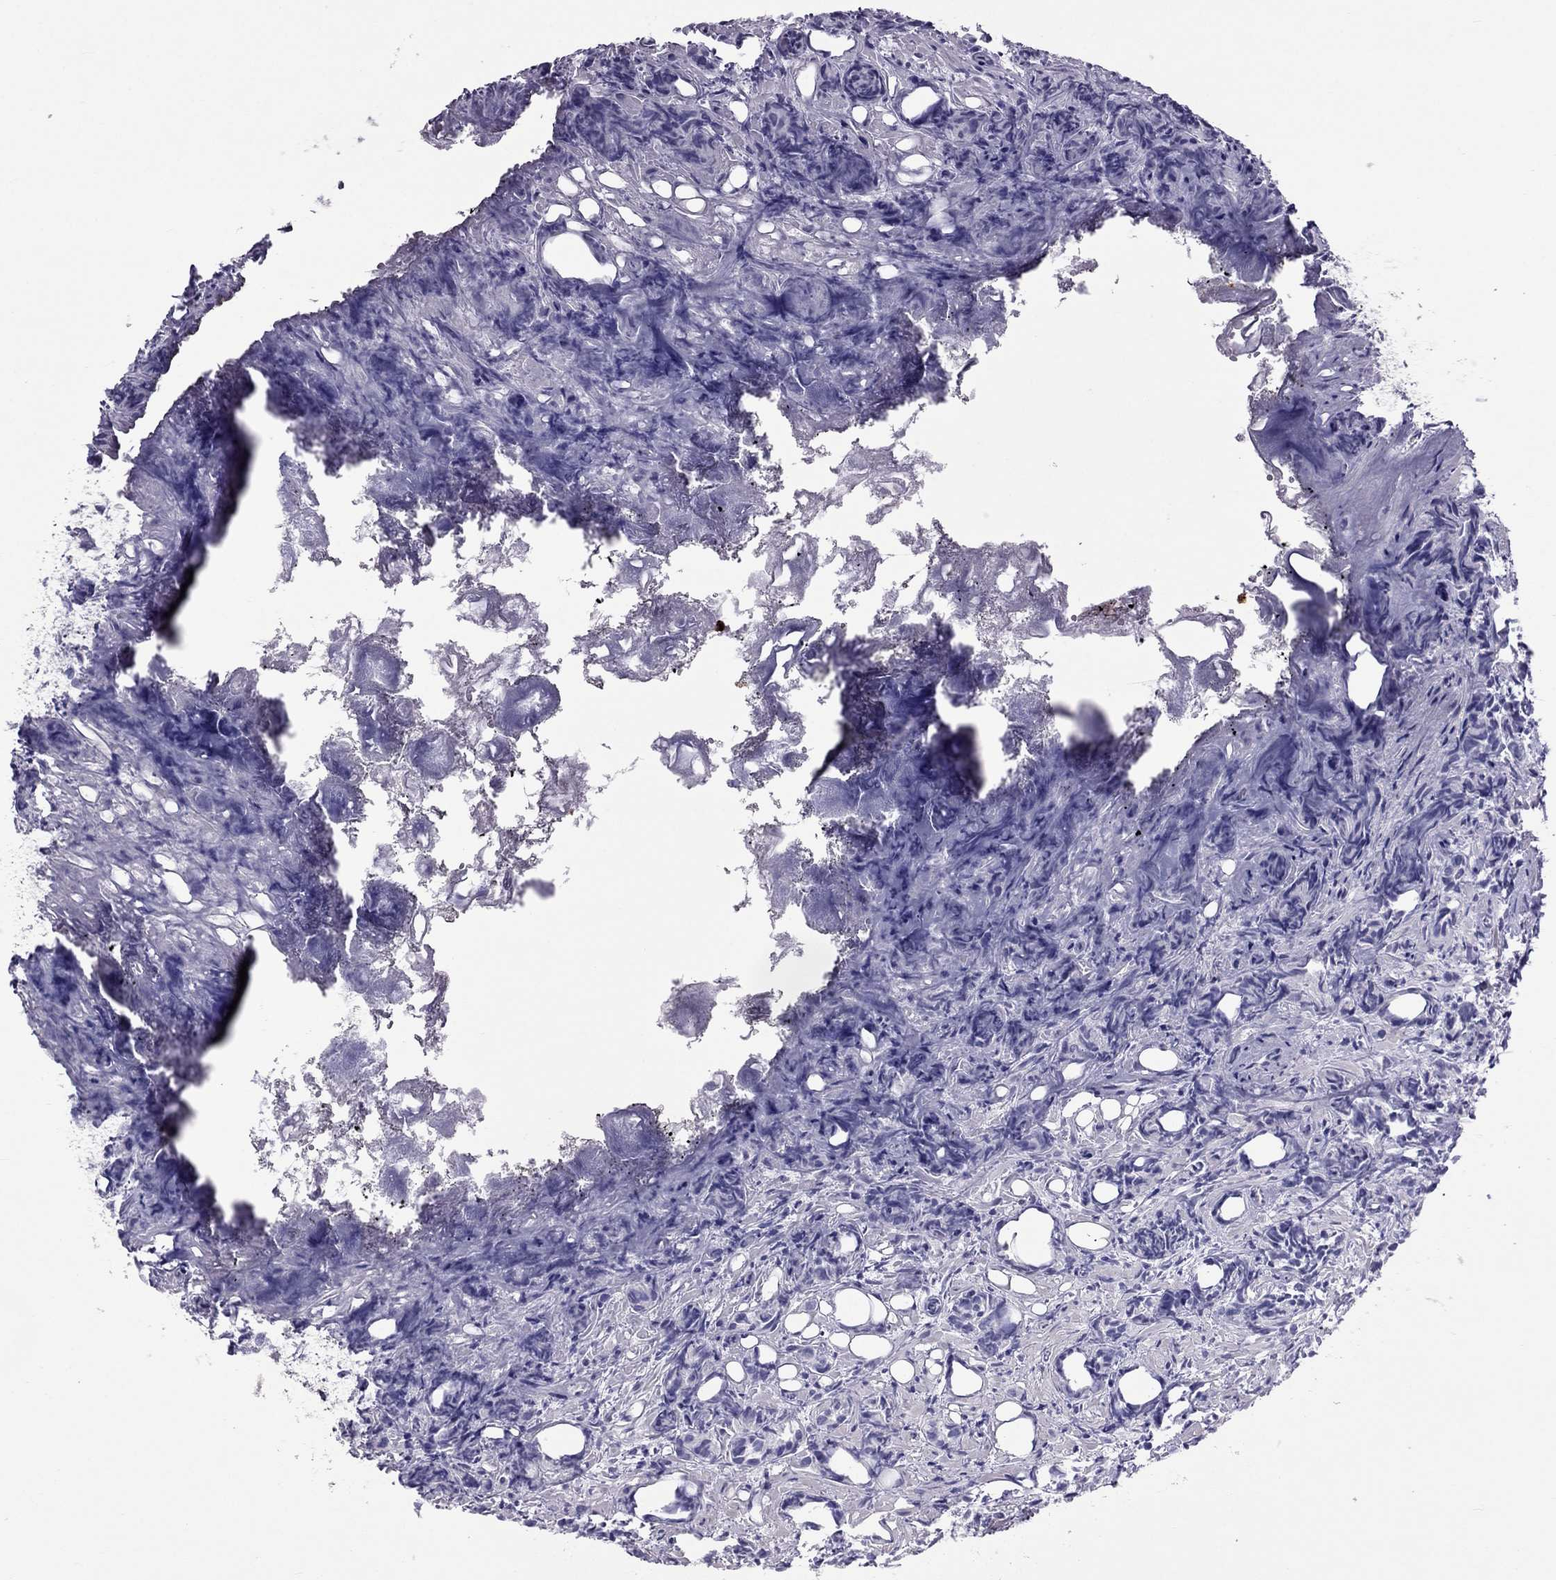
{"staining": {"intensity": "negative", "quantity": "none", "location": "none"}, "tissue": "prostate cancer", "cell_type": "Tumor cells", "image_type": "cancer", "snomed": [{"axis": "morphology", "description": "Adenocarcinoma, High grade"}, {"axis": "topography", "description": "Prostate"}], "caption": "High magnification brightfield microscopy of prostate cancer stained with DAB (3,3'-diaminobenzidine) (brown) and counterstained with hematoxylin (blue): tumor cells show no significant staining.", "gene": "CCL27", "patient": {"sex": "male", "age": 84}}